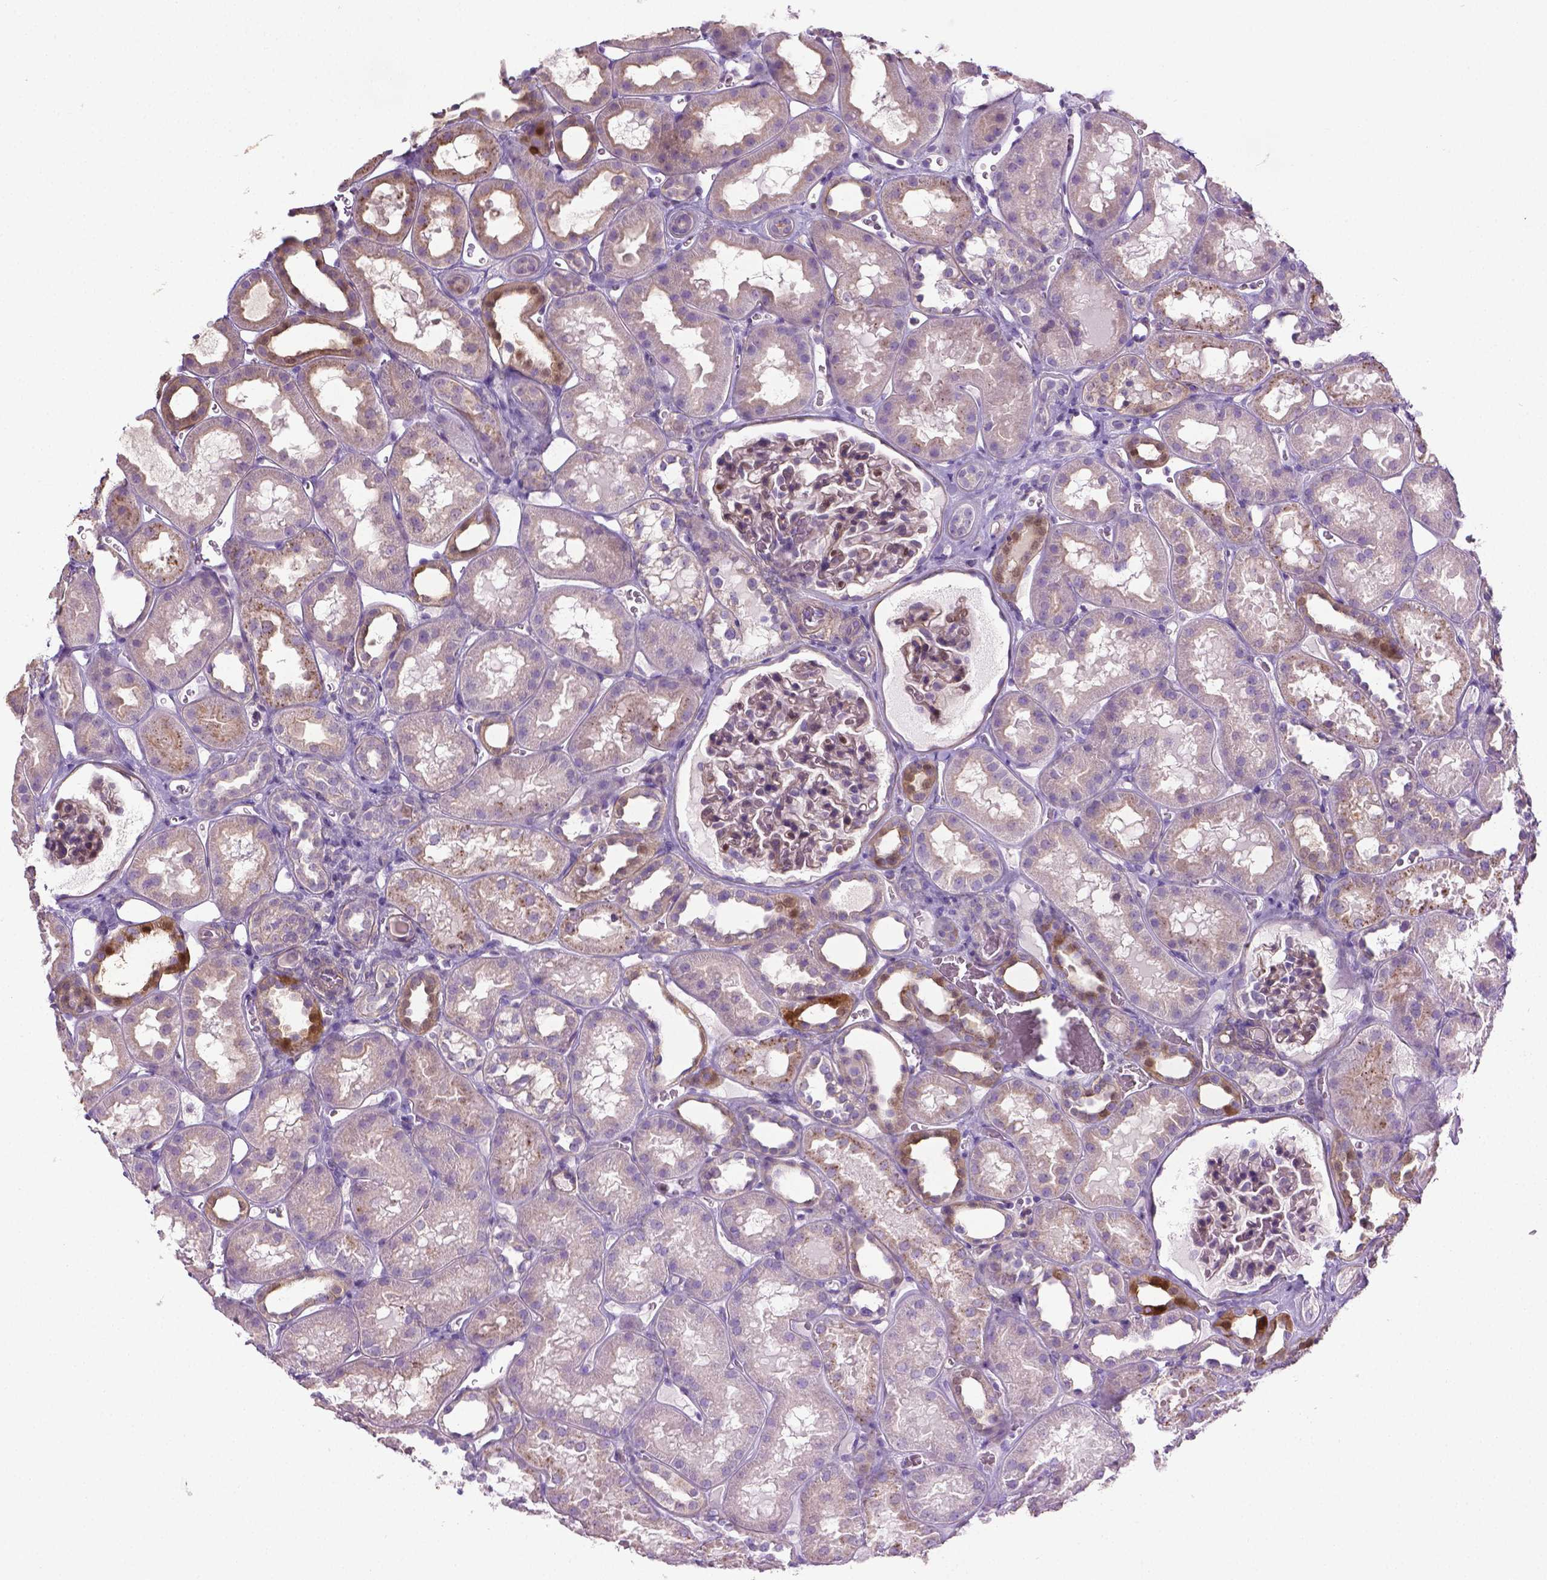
{"staining": {"intensity": "moderate", "quantity": "<25%", "location": "cytoplasmic/membranous,nuclear"}, "tissue": "kidney", "cell_type": "Cells in glomeruli", "image_type": "normal", "snomed": [{"axis": "morphology", "description": "Normal tissue, NOS"}, {"axis": "topography", "description": "Kidney"}], "caption": "Immunohistochemistry (DAB) staining of unremarkable kidney displays moderate cytoplasmic/membranous,nuclear protein positivity in about <25% of cells in glomeruli.", "gene": "SPECC1L", "patient": {"sex": "female", "age": 41}}